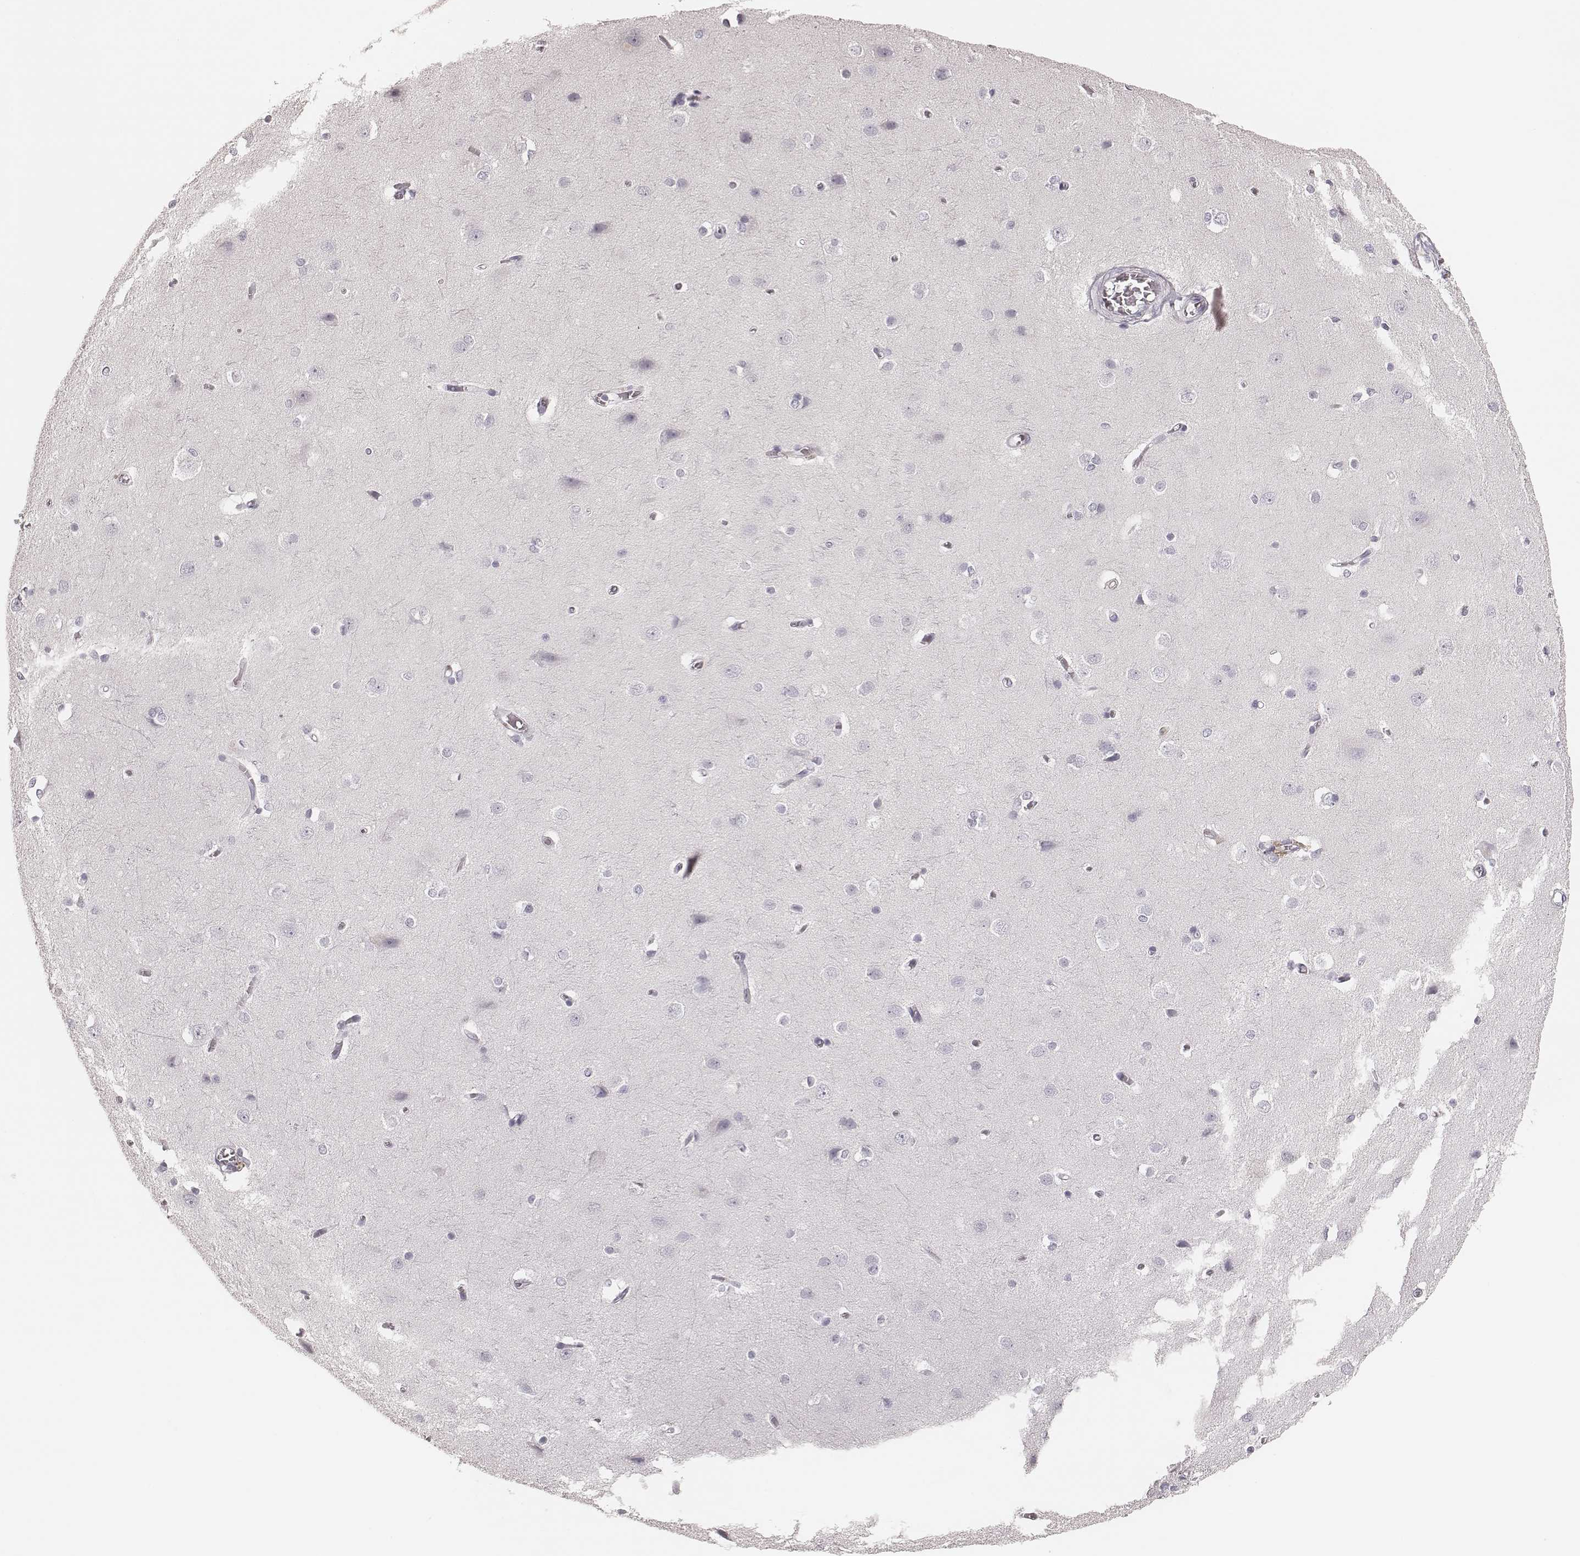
{"staining": {"intensity": "negative", "quantity": "none", "location": "none"}, "tissue": "cerebral cortex", "cell_type": "Endothelial cells", "image_type": "normal", "snomed": [{"axis": "morphology", "description": "Normal tissue, NOS"}, {"axis": "topography", "description": "Cerebral cortex"}], "caption": "The immunohistochemistry (IHC) image has no significant expression in endothelial cells of cerebral cortex. (Immunohistochemistry, brightfield microscopy, high magnification).", "gene": "ELANE", "patient": {"sex": "male", "age": 37}}